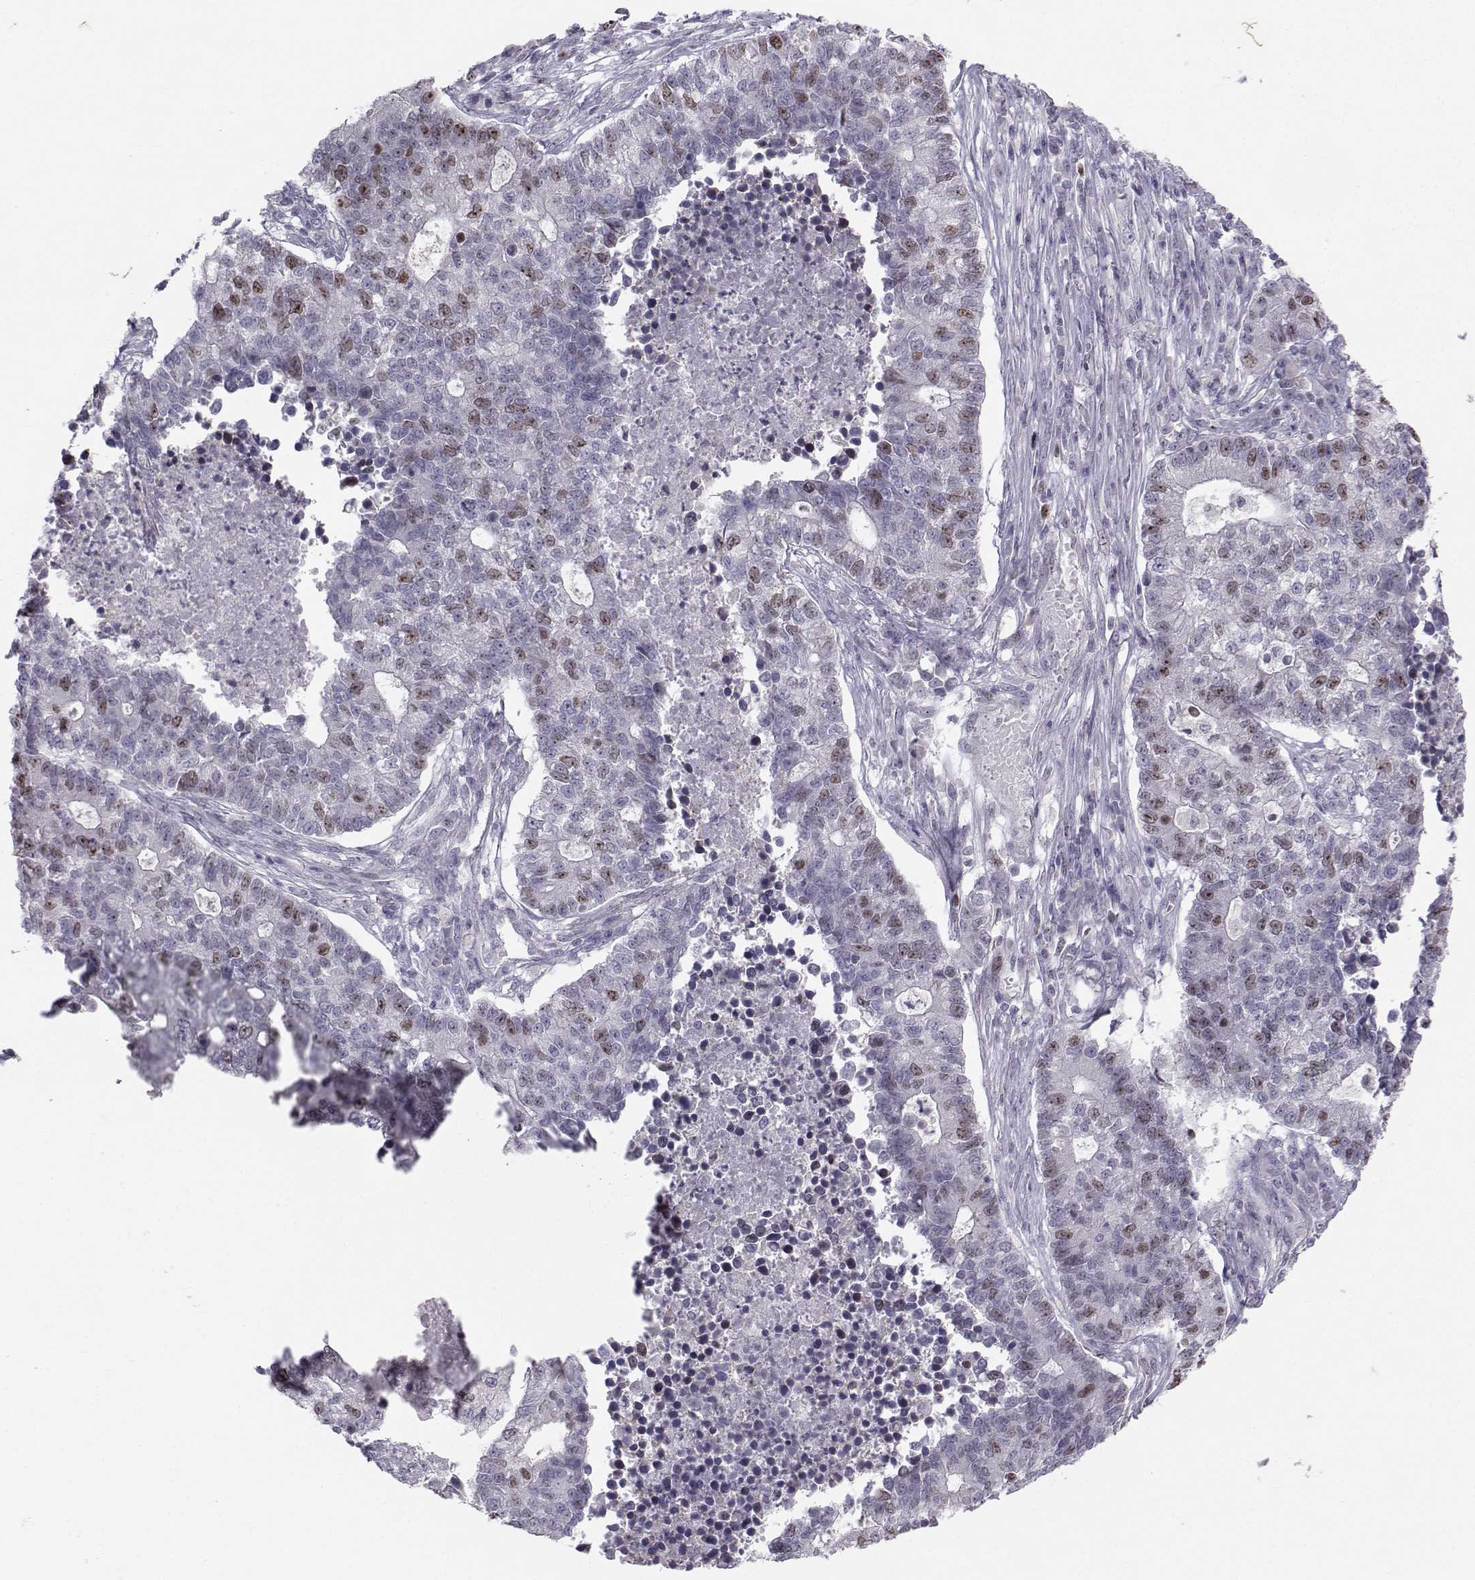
{"staining": {"intensity": "weak", "quantity": "<25%", "location": "nuclear"}, "tissue": "lung cancer", "cell_type": "Tumor cells", "image_type": "cancer", "snomed": [{"axis": "morphology", "description": "Adenocarcinoma, NOS"}, {"axis": "topography", "description": "Lung"}], "caption": "High power microscopy image of an immunohistochemistry histopathology image of adenocarcinoma (lung), revealing no significant expression in tumor cells.", "gene": "LRP8", "patient": {"sex": "male", "age": 57}}